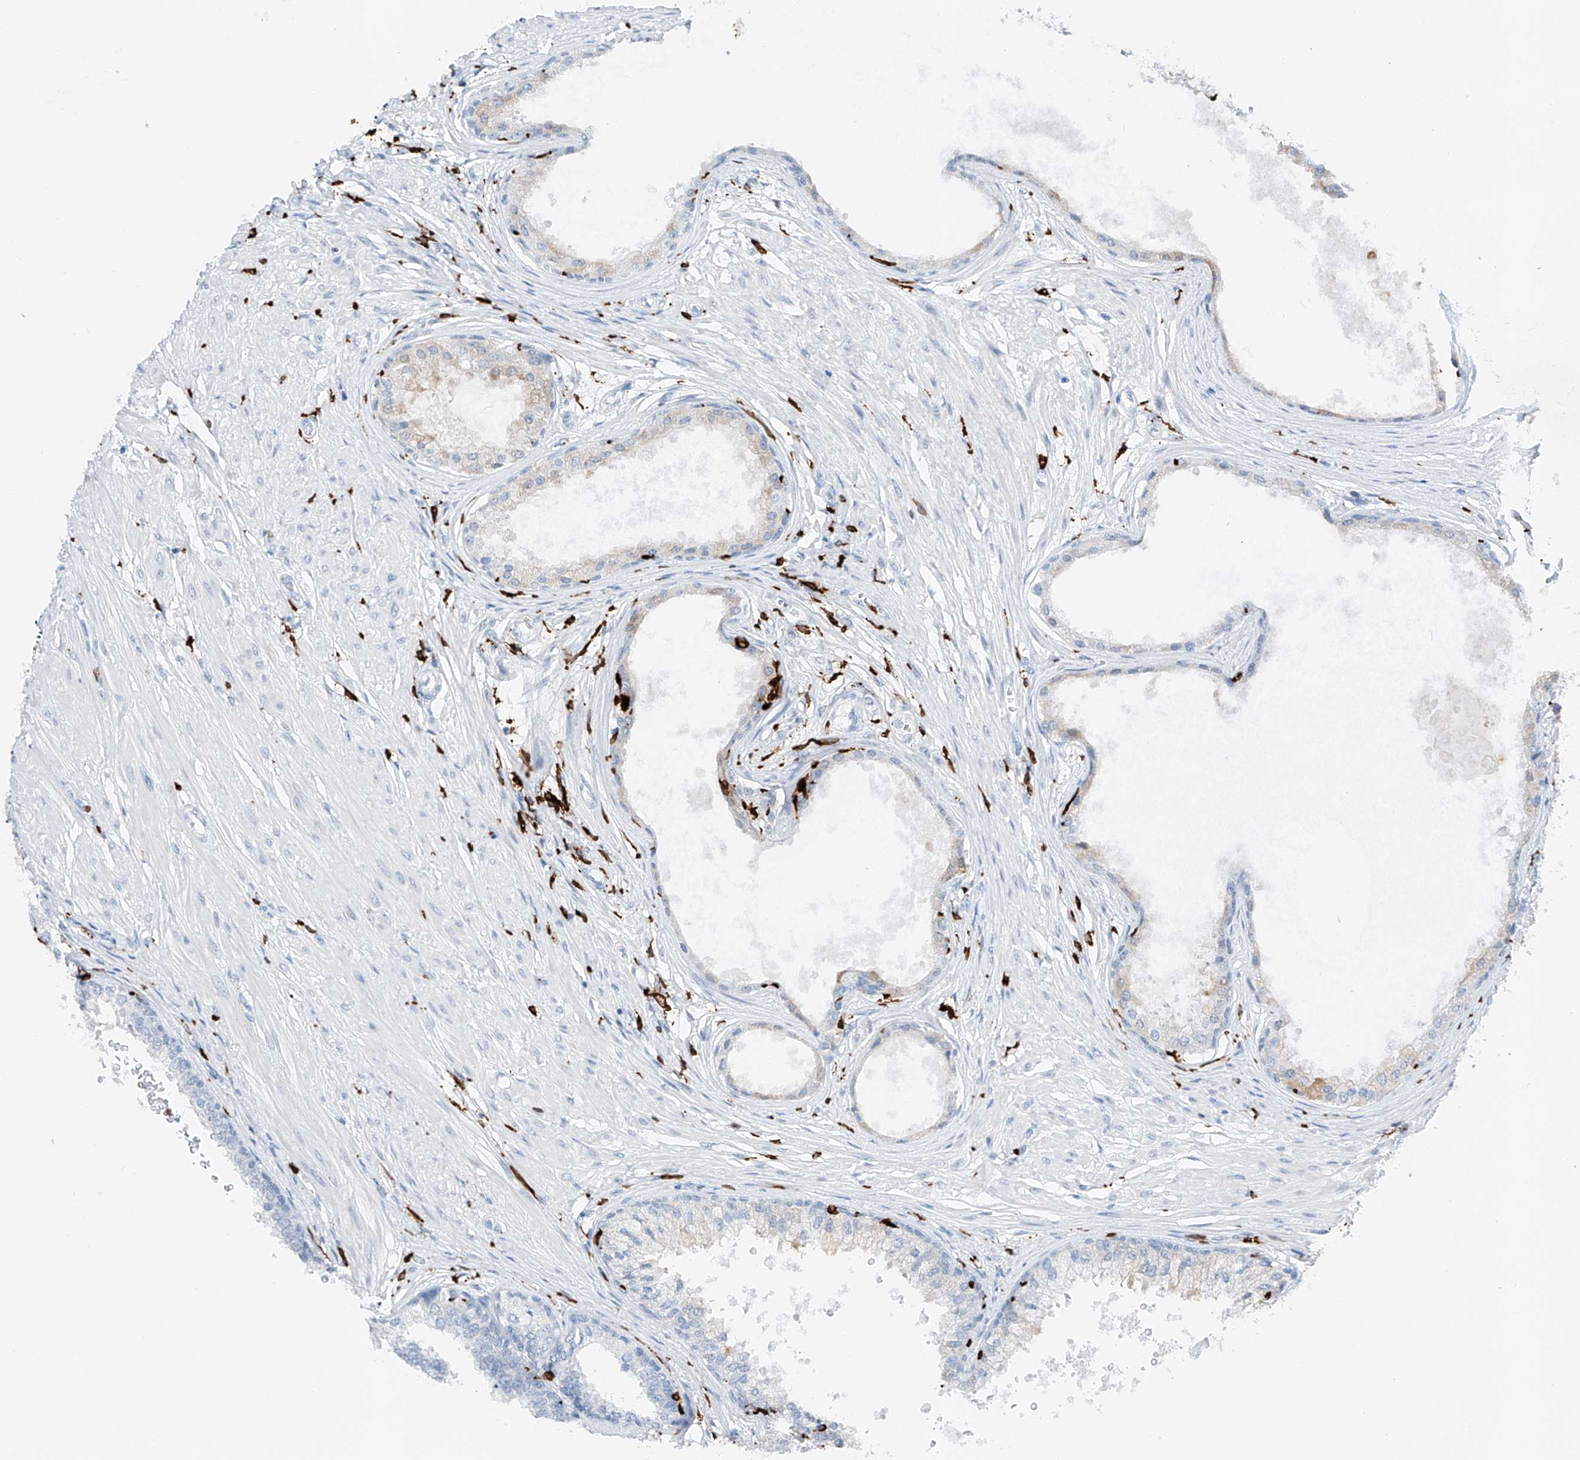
{"staining": {"intensity": "moderate", "quantity": "25%-75%", "location": "cytoplasmic/membranous"}, "tissue": "prostate", "cell_type": "Glandular cells", "image_type": "normal", "snomed": [{"axis": "morphology", "description": "Normal tissue, NOS"}, {"axis": "topography", "description": "Prostate"}], "caption": "Prostate stained with DAB (3,3'-diaminobenzidine) immunohistochemistry shows medium levels of moderate cytoplasmic/membranous positivity in about 25%-75% of glandular cells.", "gene": "TBXAS1", "patient": {"sex": "male", "age": 48}}